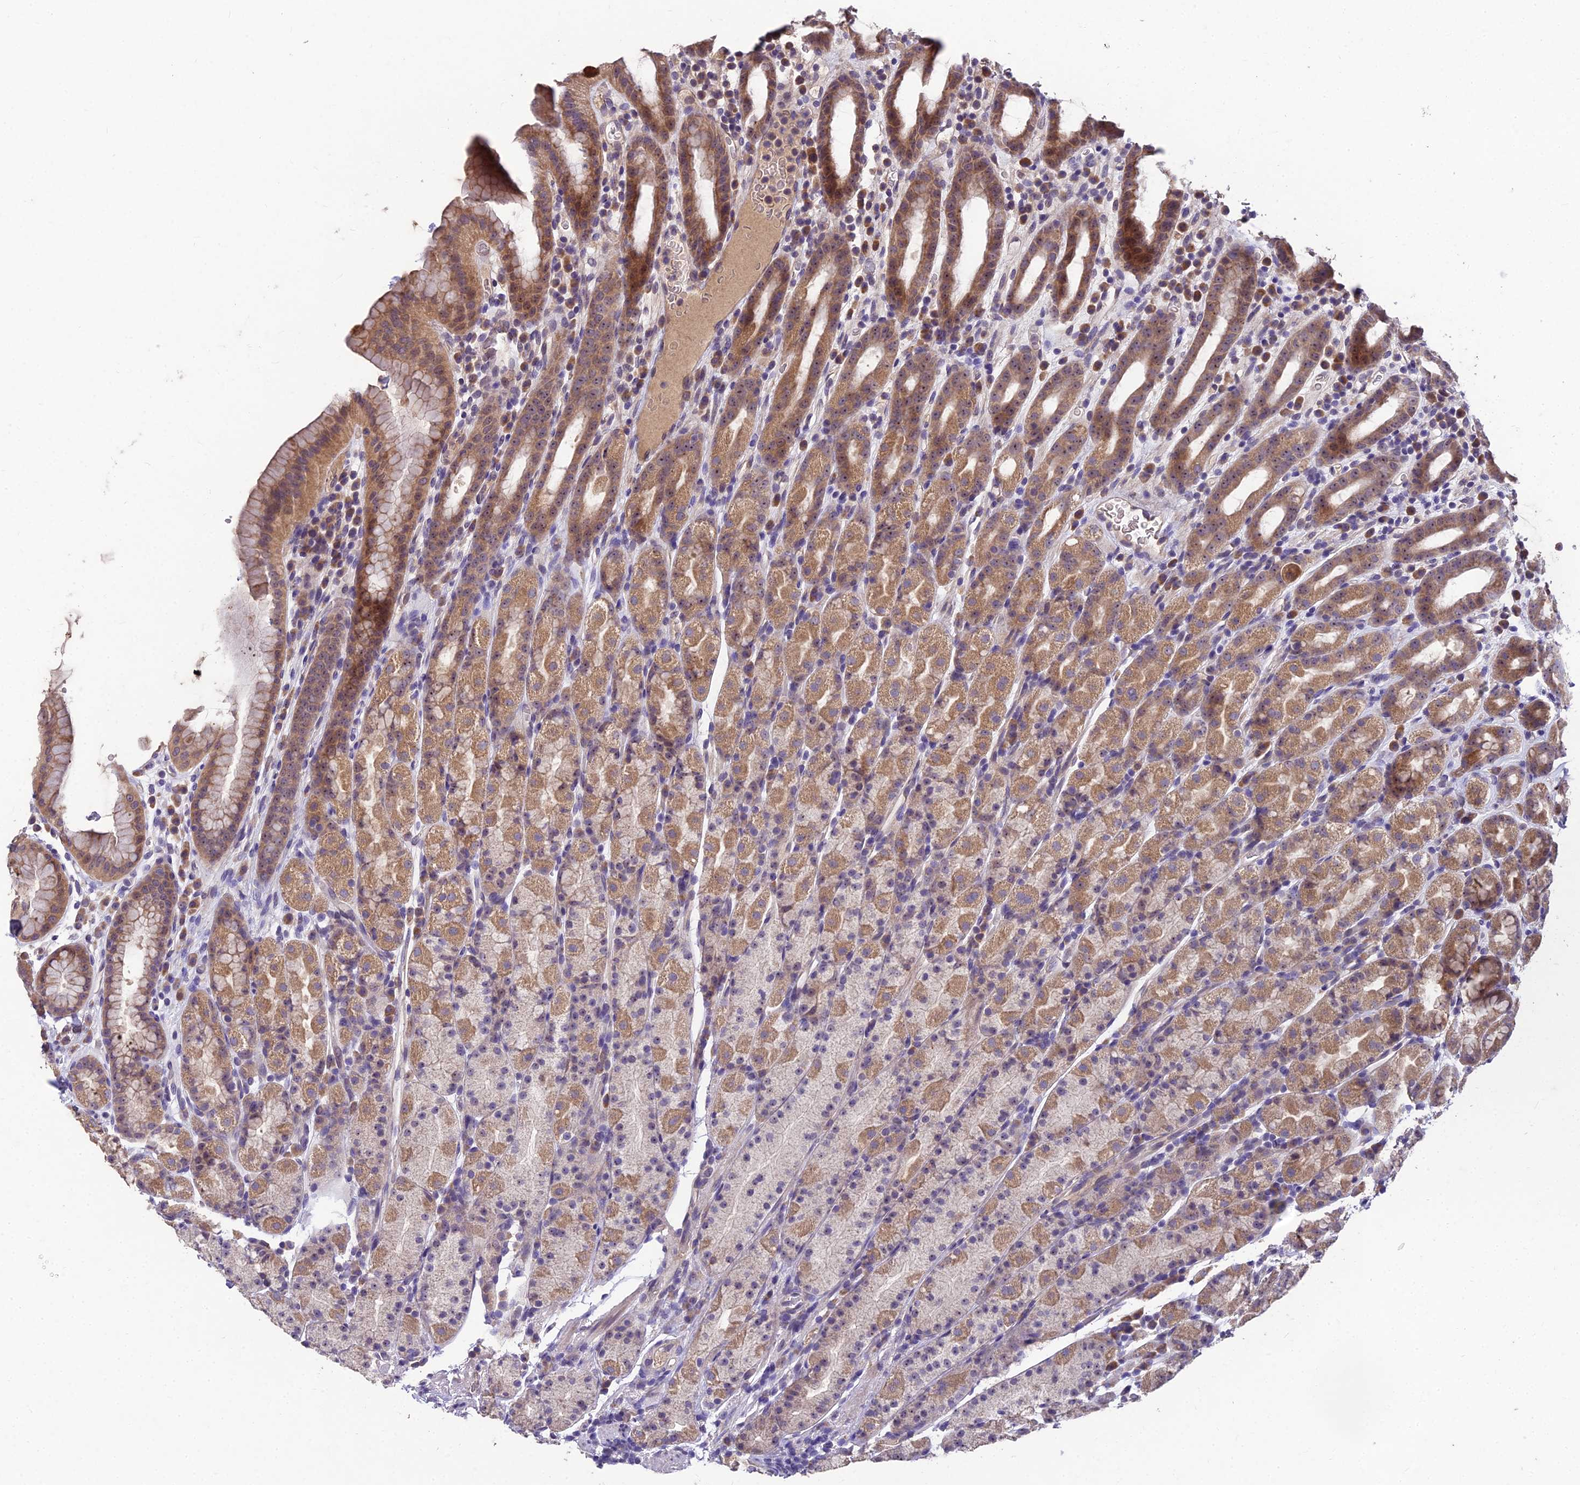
{"staining": {"intensity": "moderate", "quantity": ">75%", "location": "cytoplasmic/membranous,nuclear"}, "tissue": "stomach", "cell_type": "Glandular cells", "image_type": "normal", "snomed": [{"axis": "morphology", "description": "Normal tissue, NOS"}, {"axis": "topography", "description": "Stomach, upper"}, {"axis": "topography", "description": "Stomach, lower"}, {"axis": "topography", "description": "Small intestine"}], "caption": "Protein expression analysis of normal human stomach reveals moderate cytoplasmic/membranous,nuclear positivity in about >75% of glandular cells.", "gene": "ZNF333", "patient": {"sex": "male", "age": 68}}